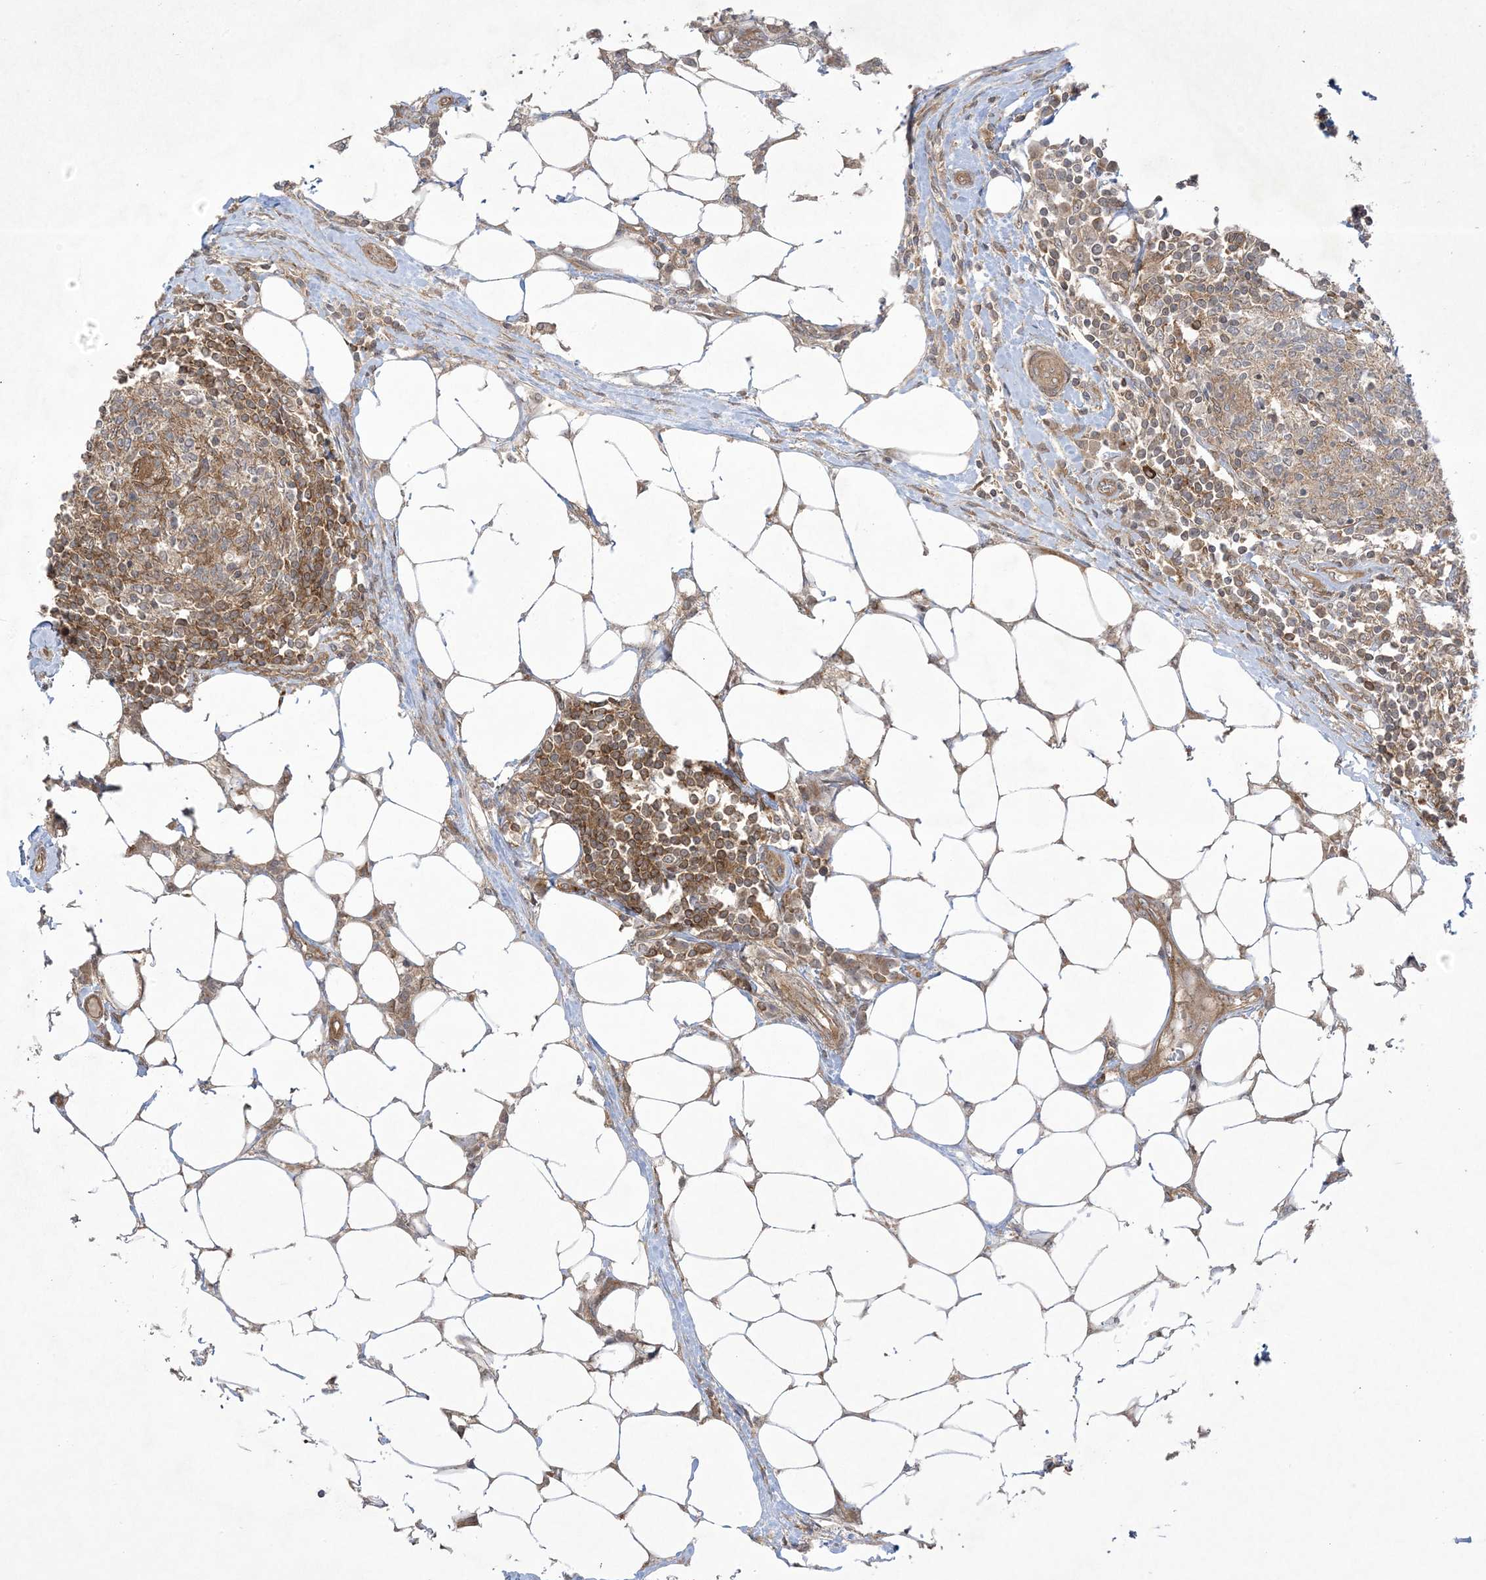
{"staining": {"intensity": "moderate", "quantity": ">75%", "location": "cytoplasmic/membranous,nuclear"}, "tissue": "colorectal cancer", "cell_type": "Tumor cells", "image_type": "cancer", "snomed": [{"axis": "morphology", "description": "Adenocarcinoma, NOS"}, {"axis": "topography", "description": "Colon"}], "caption": "The immunohistochemical stain shows moderate cytoplasmic/membranous and nuclear positivity in tumor cells of adenocarcinoma (colorectal) tissue.", "gene": "SOGA3", "patient": {"sex": "male", "age": 71}}